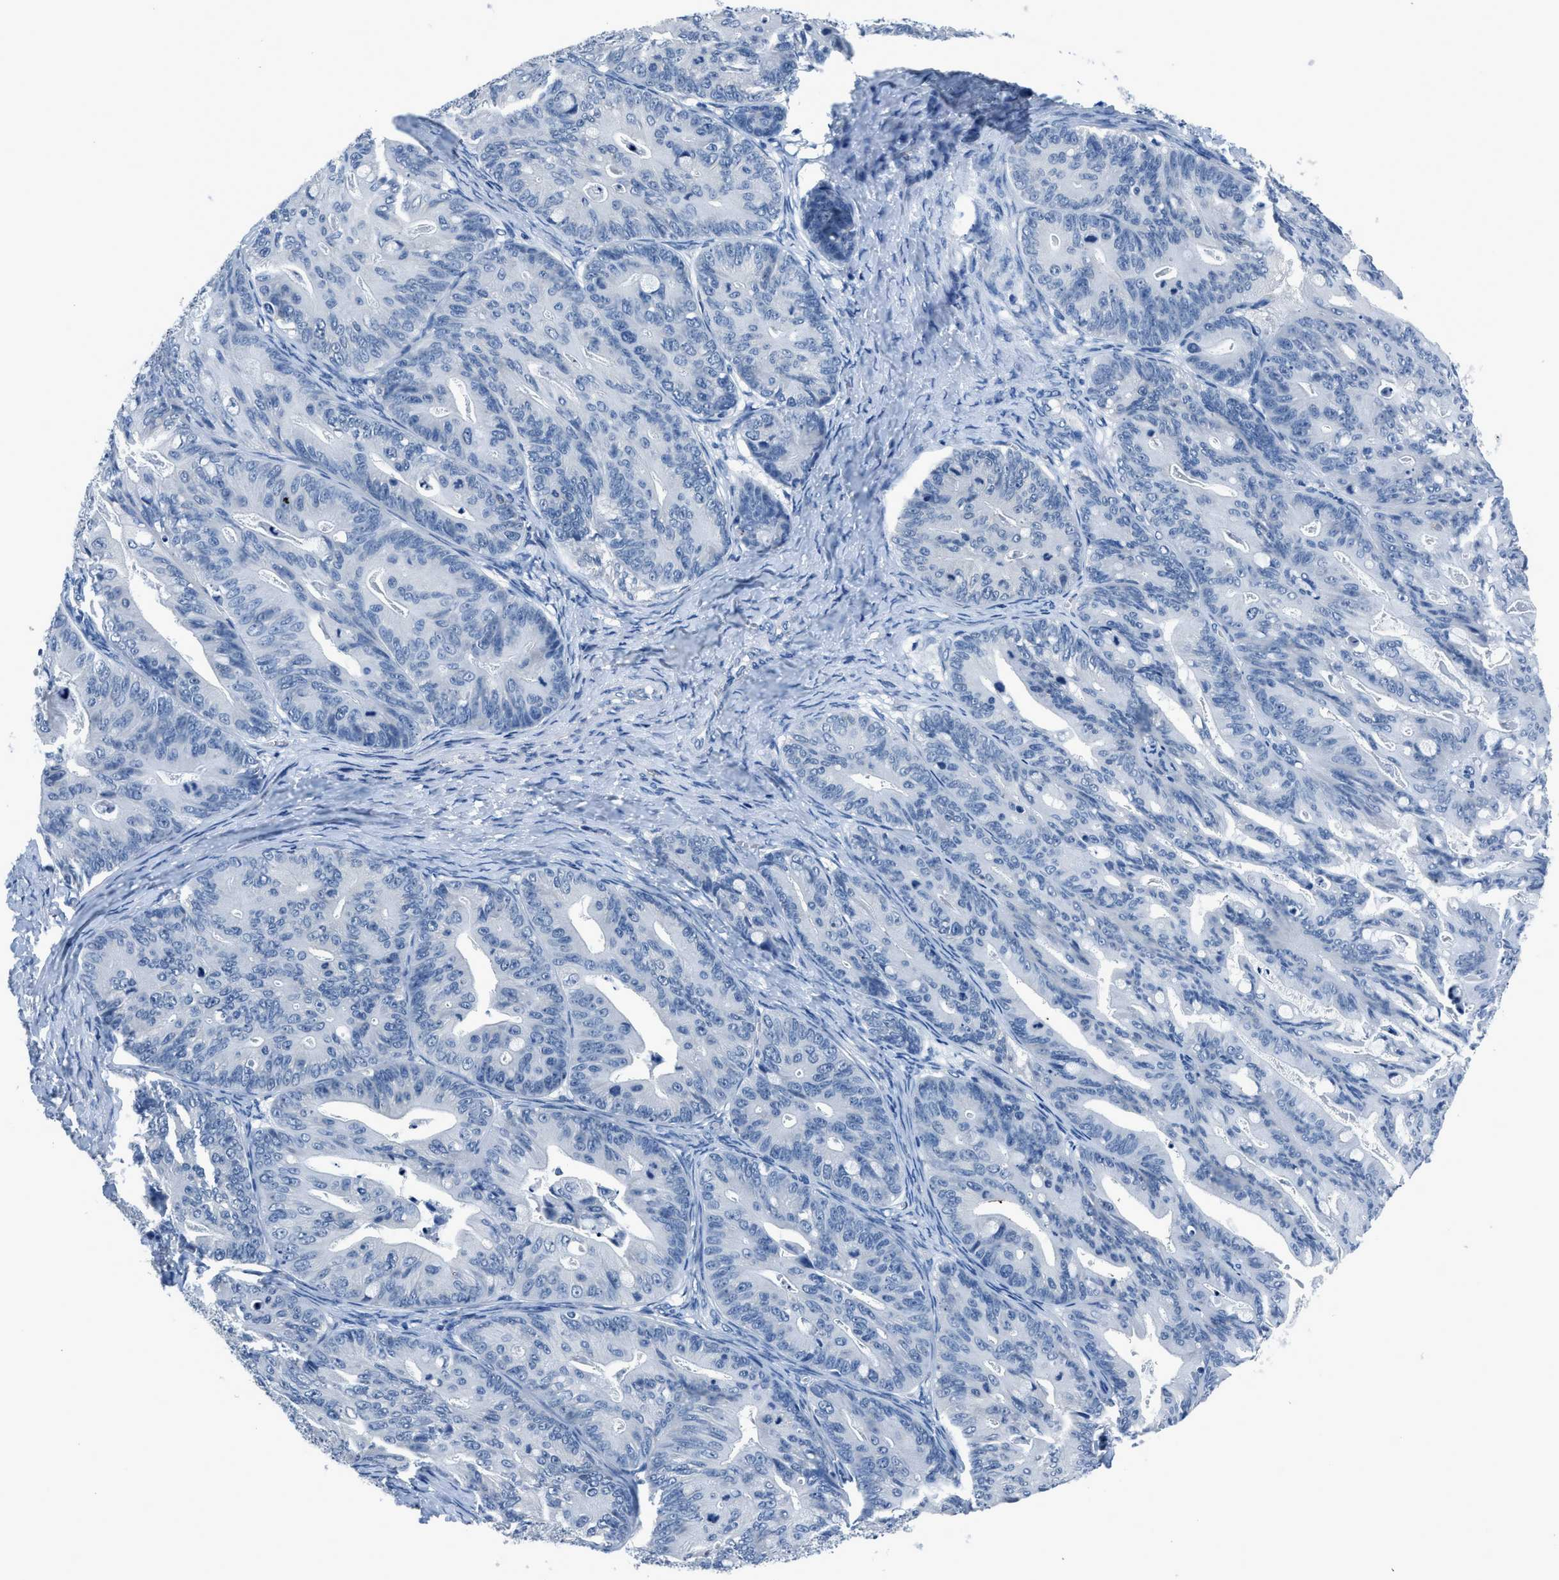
{"staining": {"intensity": "negative", "quantity": "none", "location": "none"}, "tissue": "ovarian cancer", "cell_type": "Tumor cells", "image_type": "cancer", "snomed": [{"axis": "morphology", "description": "Cystadenocarcinoma, mucinous, NOS"}, {"axis": "topography", "description": "Ovary"}], "caption": "There is no significant positivity in tumor cells of ovarian cancer (mucinous cystadenocarcinoma).", "gene": "GJA3", "patient": {"sex": "female", "age": 37}}